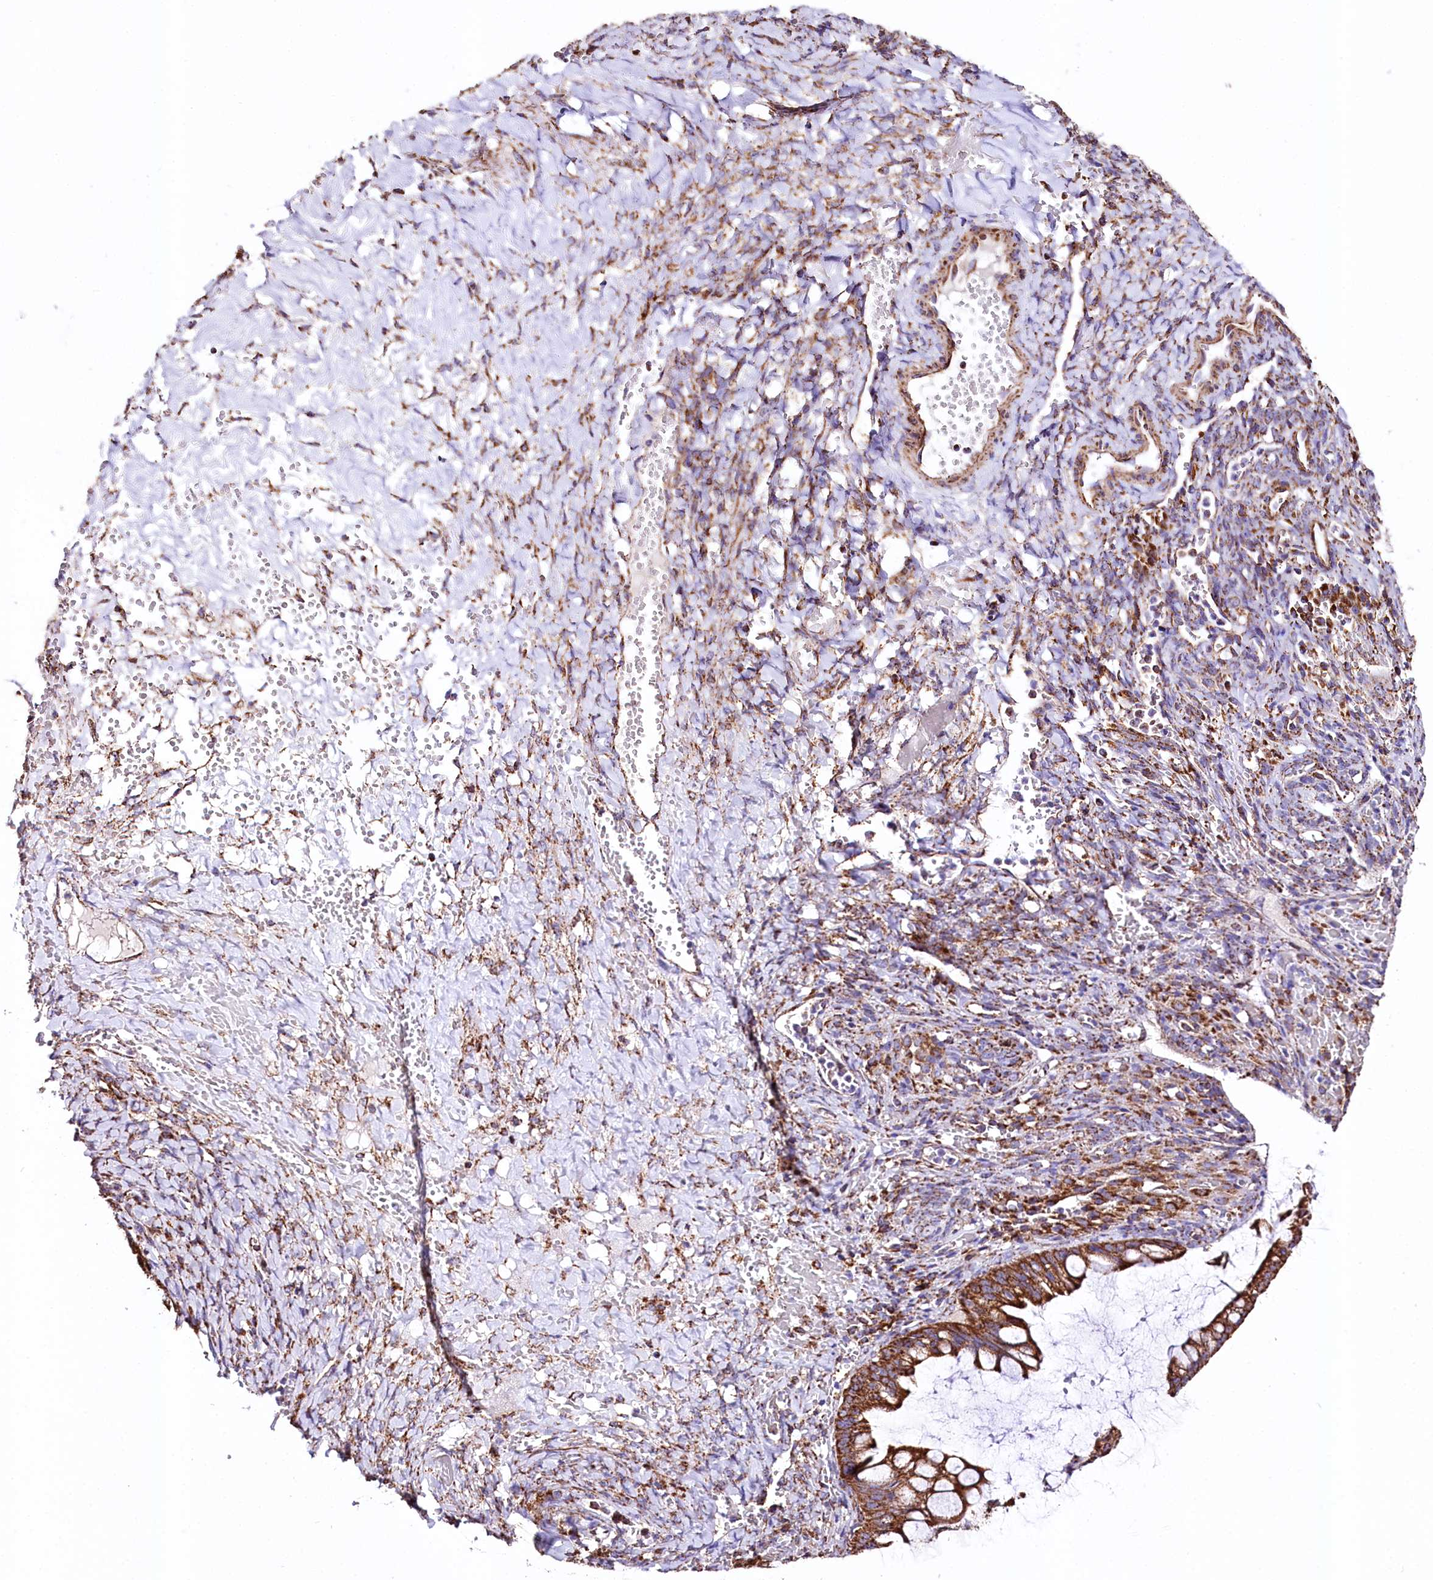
{"staining": {"intensity": "strong", "quantity": ">75%", "location": "cytoplasmic/membranous"}, "tissue": "ovarian cancer", "cell_type": "Tumor cells", "image_type": "cancer", "snomed": [{"axis": "morphology", "description": "Cystadenocarcinoma, mucinous, NOS"}, {"axis": "topography", "description": "Ovary"}], "caption": "Protein expression analysis of ovarian cancer (mucinous cystadenocarcinoma) shows strong cytoplasmic/membranous expression in about >75% of tumor cells. Using DAB (3,3'-diaminobenzidine) (brown) and hematoxylin (blue) stains, captured at high magnification using brightfield microscopy.", "gene": "APLP2", "patient": {"sex": "female", "age": 73}}